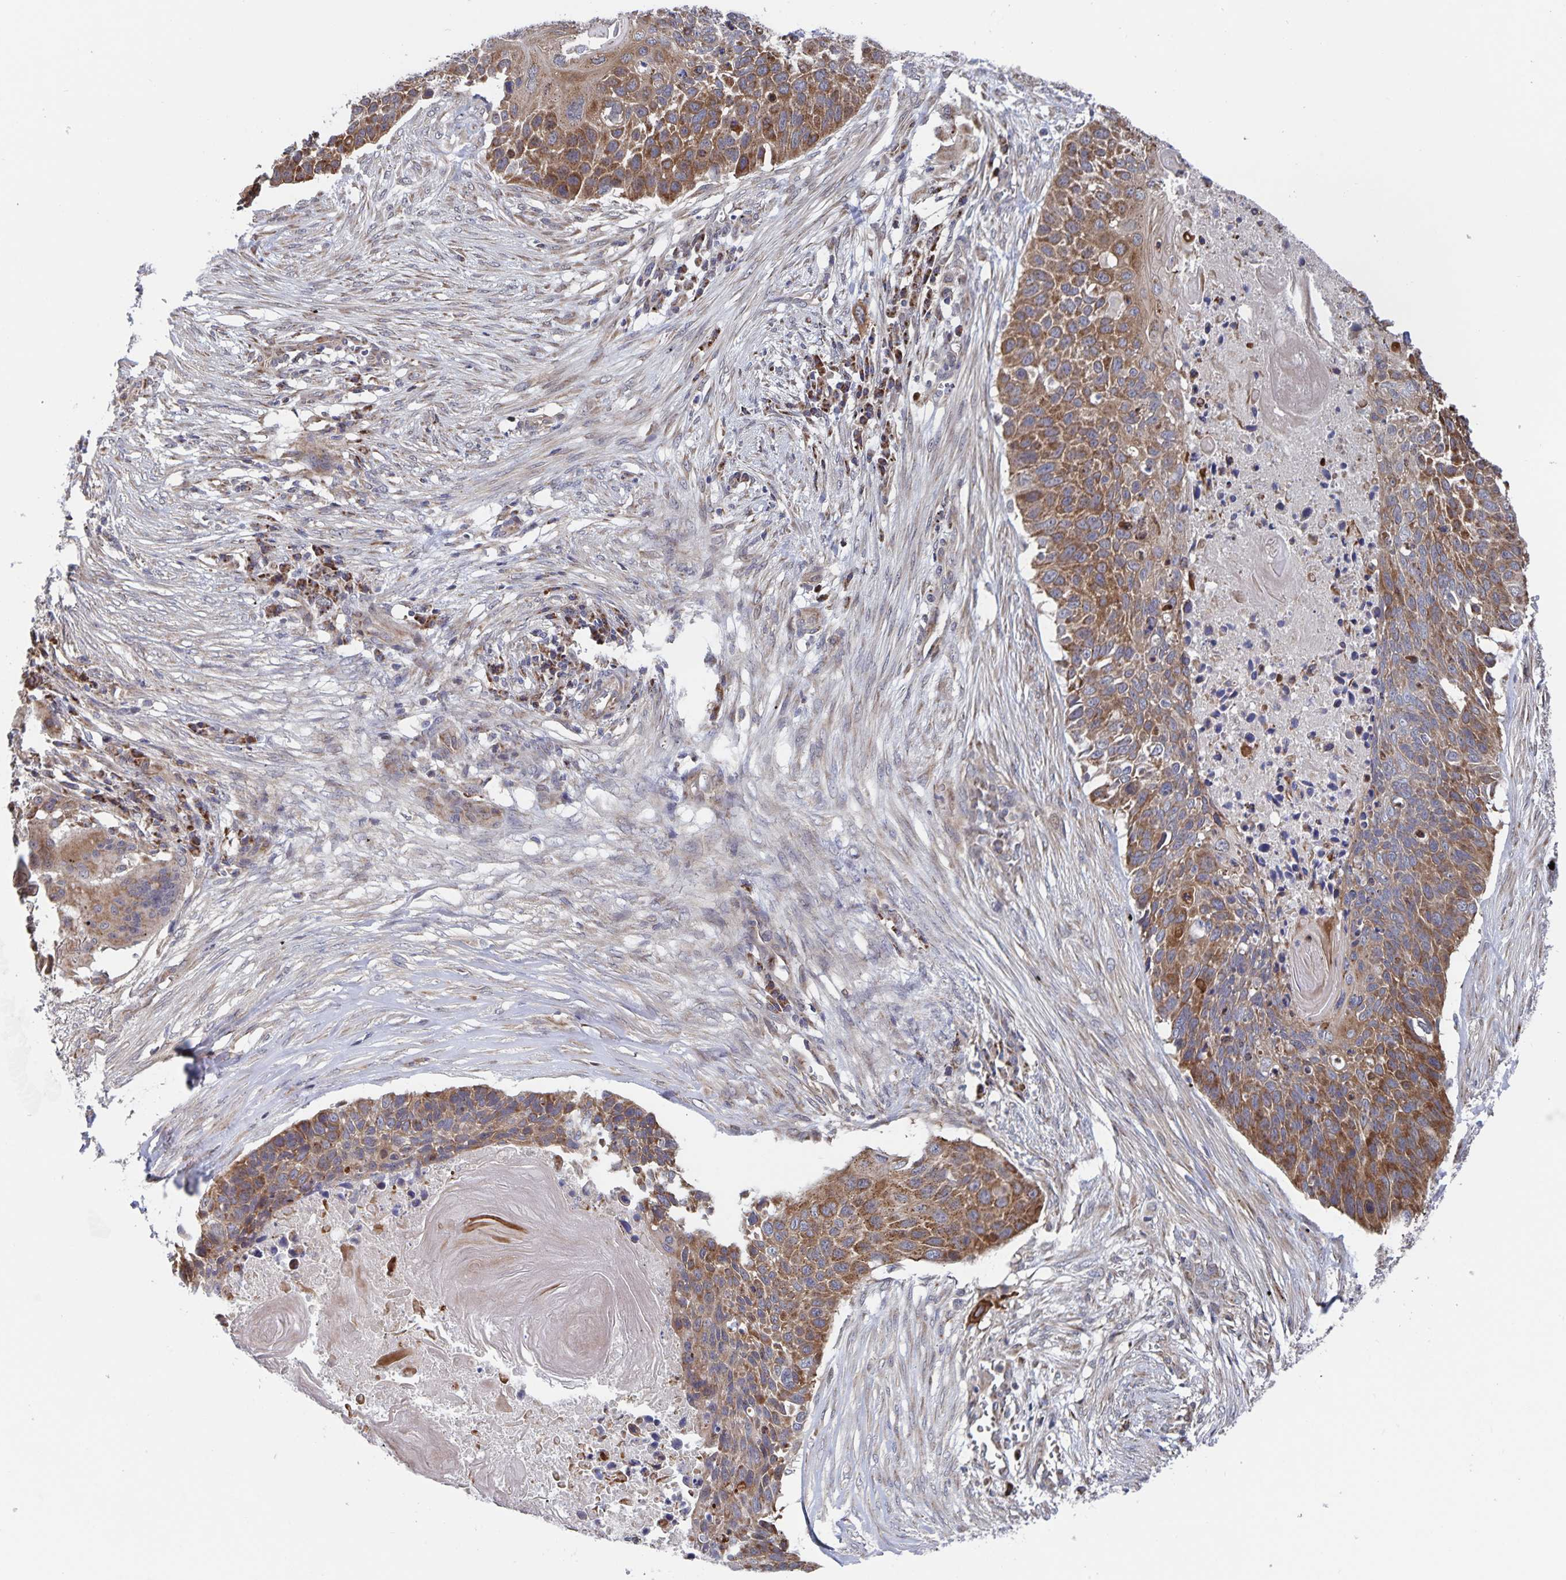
{"staining": {"intensity": "strong", "quantity": ">75%", "location": "cytoplasmic/membranous"}, "tissue": "lung cancer", "cell_type": "Tumor cells", "image_type": "cancer", "snomed": [{"axis": "morphology", "description": "Squamous cell carcinoma, NOS"}, {"axis": "topography", "description": "Lung"}], "caption": "Approximately >75% of tumor cells in human lung squamous cell carcinoma reveal strong cytoplasmic/membranous protein expression as visualized by brown immunohistochemical staining.", "gene": "ACACA", "patient": {"sex": "male", "age": 78}}